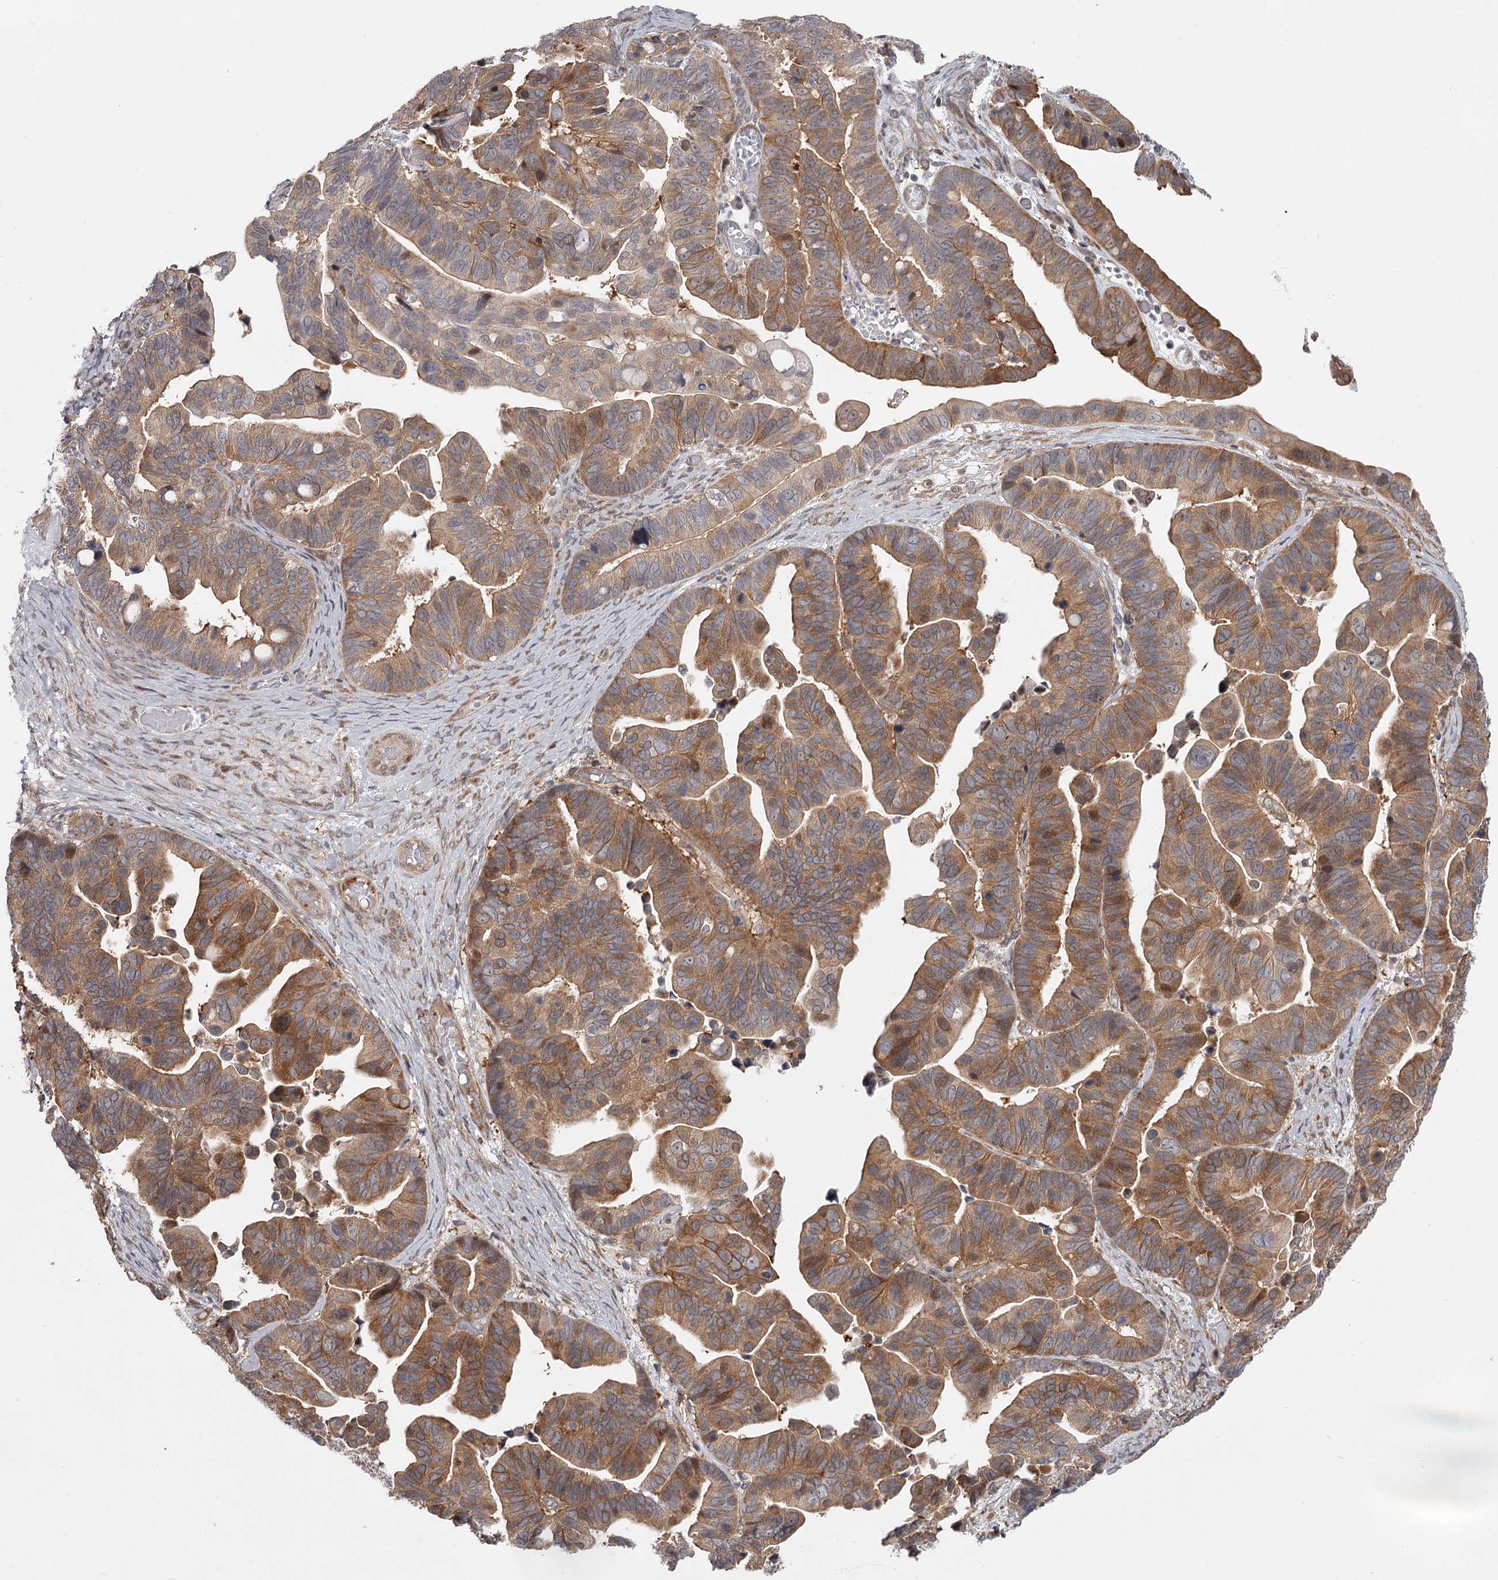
{"staining": {"intensity": "moderate", "quantity": ">75%", "location": "cytoplasmic/membranous"}, "tissue": "ovarian cancer", "cell_type": "Tumor cells", "image_type": "cancer", "snomed": [{"axis": "morphology", "description": "Cystadenocarcinoma, serous, NOS"}, {"axis": "topography", "description": "Ovary"}], "caption": "IHC staining of ovarian cancer, which shows medium levels of moderate cytoplasmic/membranous staining in about >75% of tumor cells indicating moderate cytoplasmic/membranous protein staining. The staining was performed using DAB (brown) for protein detection and nuclei were counterstained in hematoxylin (blue).", "gene": "CCNG2", "patient": {"sex": "female", "age": 56}}